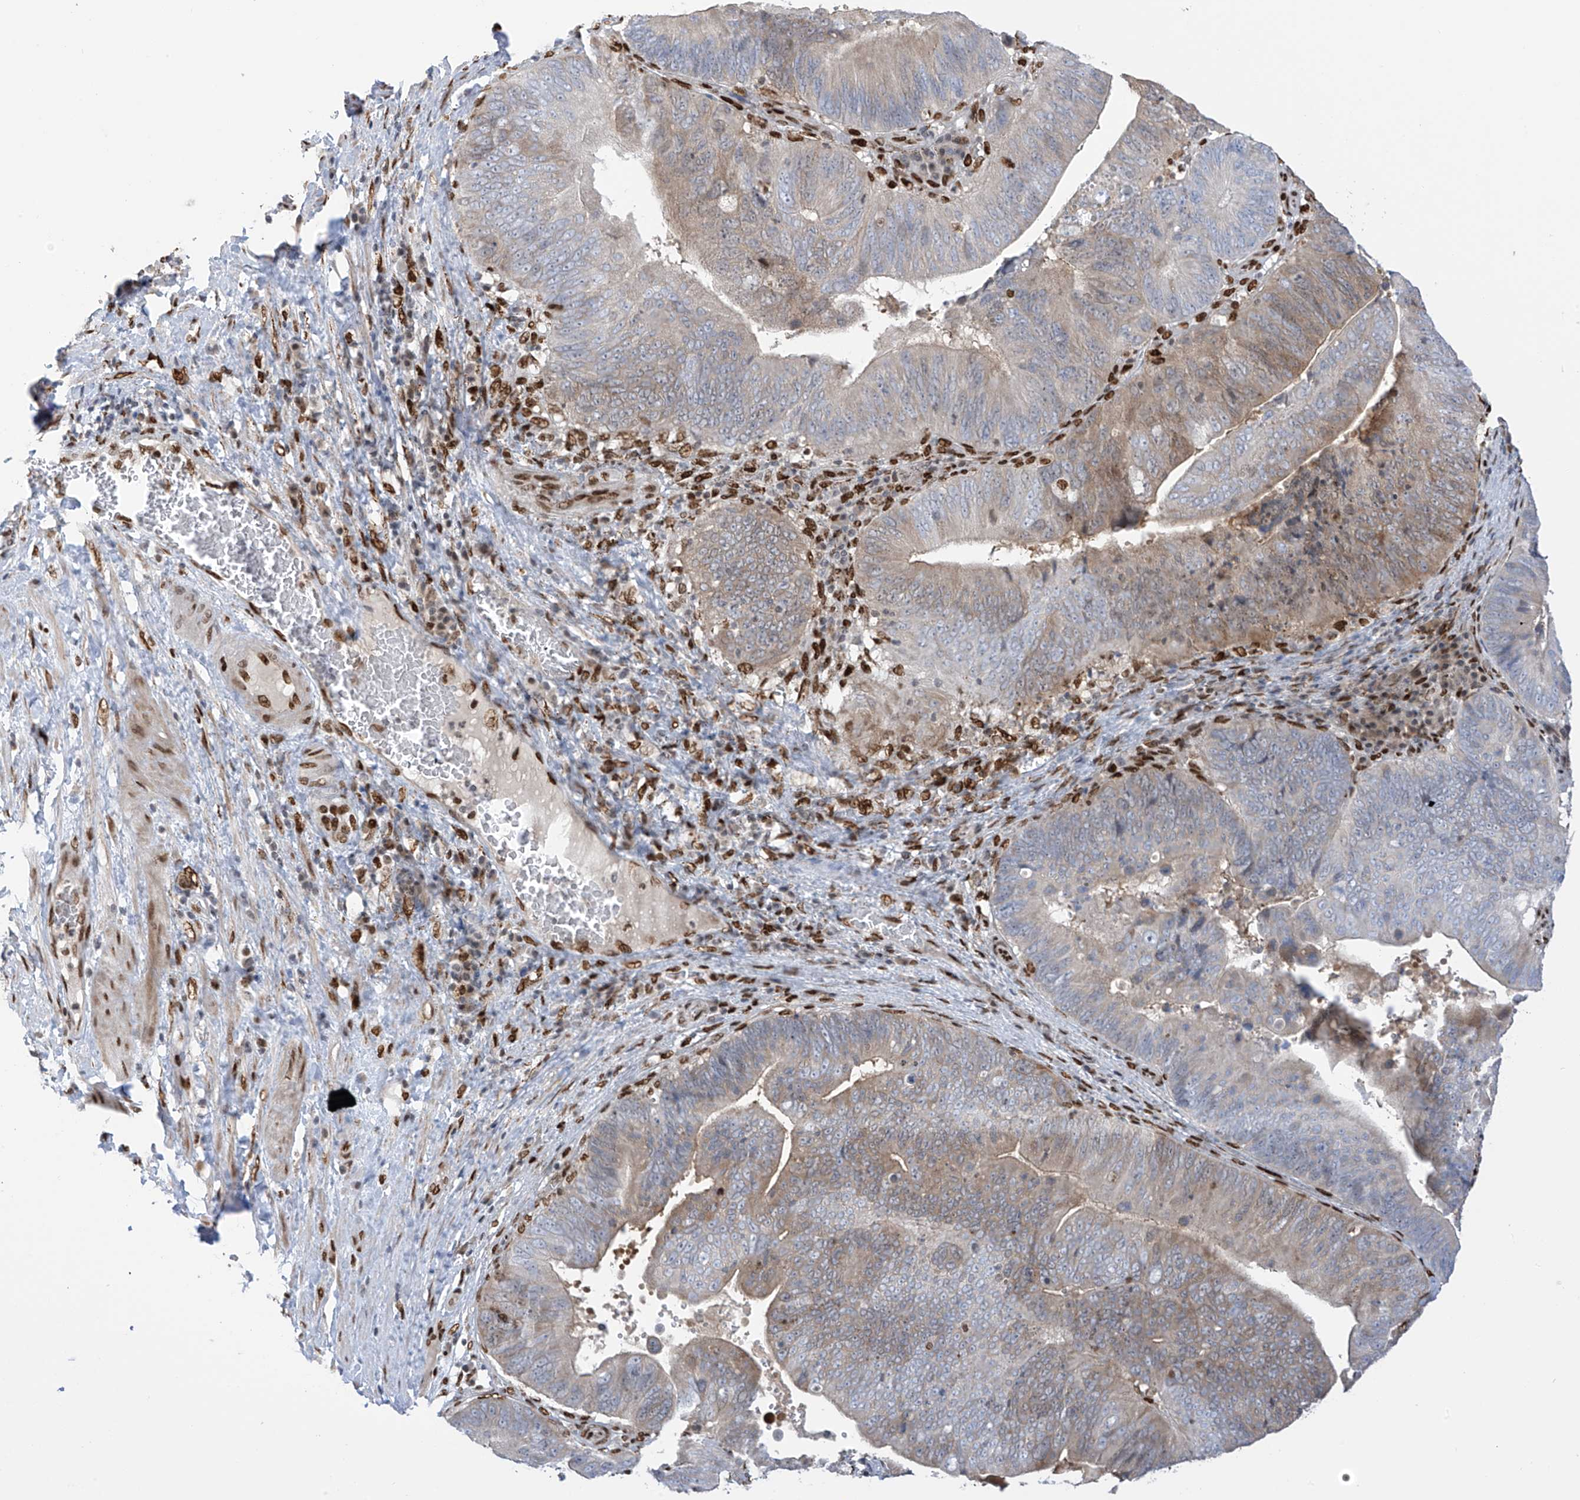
{"staining": {"intensity": "weak", "quantity": "<25%", "location": "cytoplasmic/membranous"}, "tissue": "pancreatic cancer", "cell_type": "Tumor cells", "image_type": "cancer", "snomed": [{"axis": "morphology", "description": "Adenocarcinoma, NOS"}, {"axis": "topography", "description": "Pancreas"}], "caption": "Tumor cells are negative for brown protein staining in pancreatic adenocarcinoma.", "gene": "PM20D2", "patient": {"sex": "male", "age": 63}}